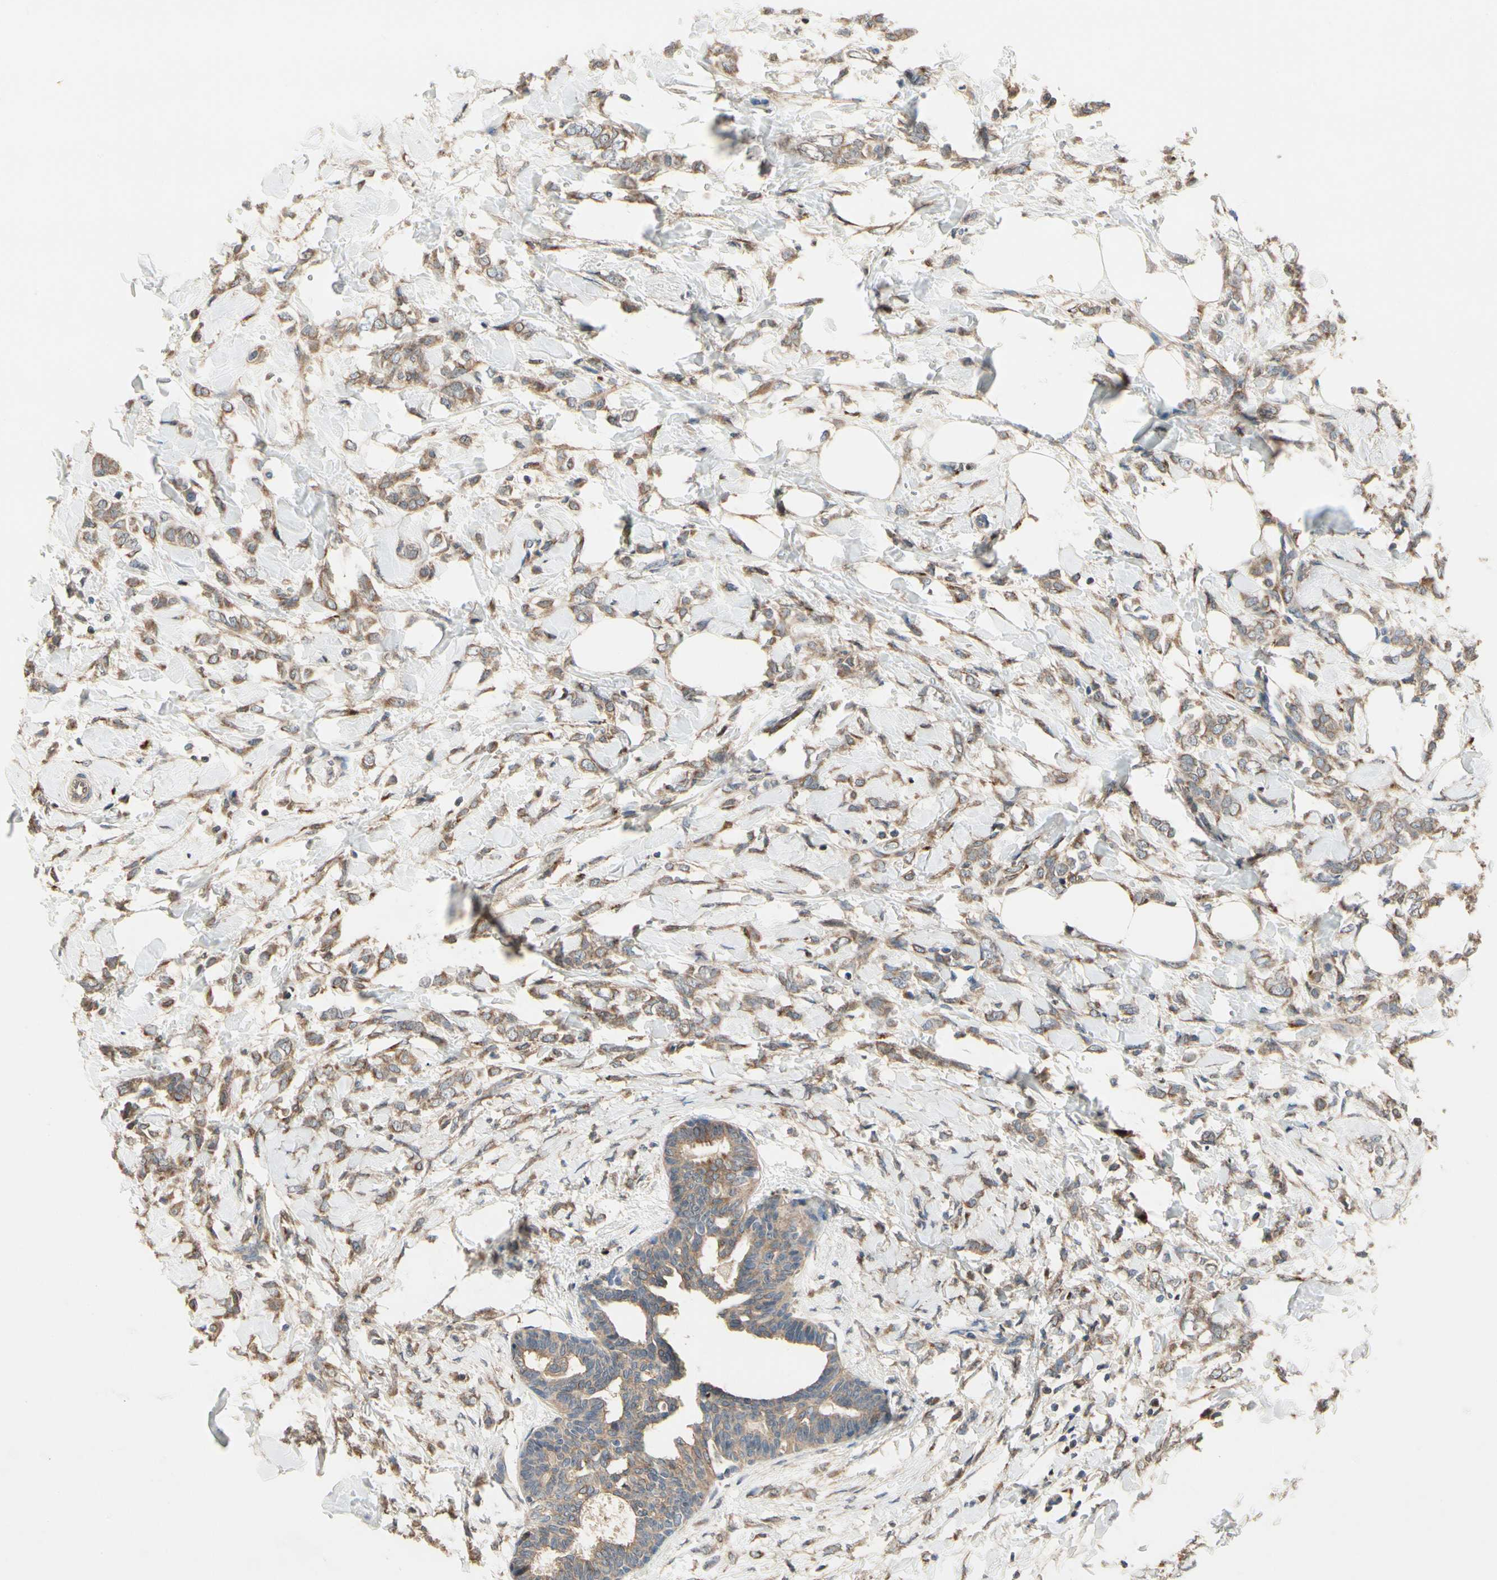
{"staining": {"intensity": "moderate", "quantity": ">75%", "location": "cytoplasmic/membranous"}, "tissue": "breast cancer", "cell_type": "Tumor cells", "image_type": "cancer", "snomed": [{"axis": "morphology", "description": "Lobular carcinoma, in situ"}, {"axis": "morphology", "description": "Lobular carcinoma"}, {"axis": "topography", "description": "Breast"}], "caption": "Immunohistochemistry (IHC) (DAB (3,3'-diaminobenzidine)) staining of lobular carcinoma in situ (breast) reveals moderate cytoplasmic/membranous protein staining in approximately >75% of tumor cells.", "gene": "CGREF1", "patient": {"sex": "female", "age": 41}}